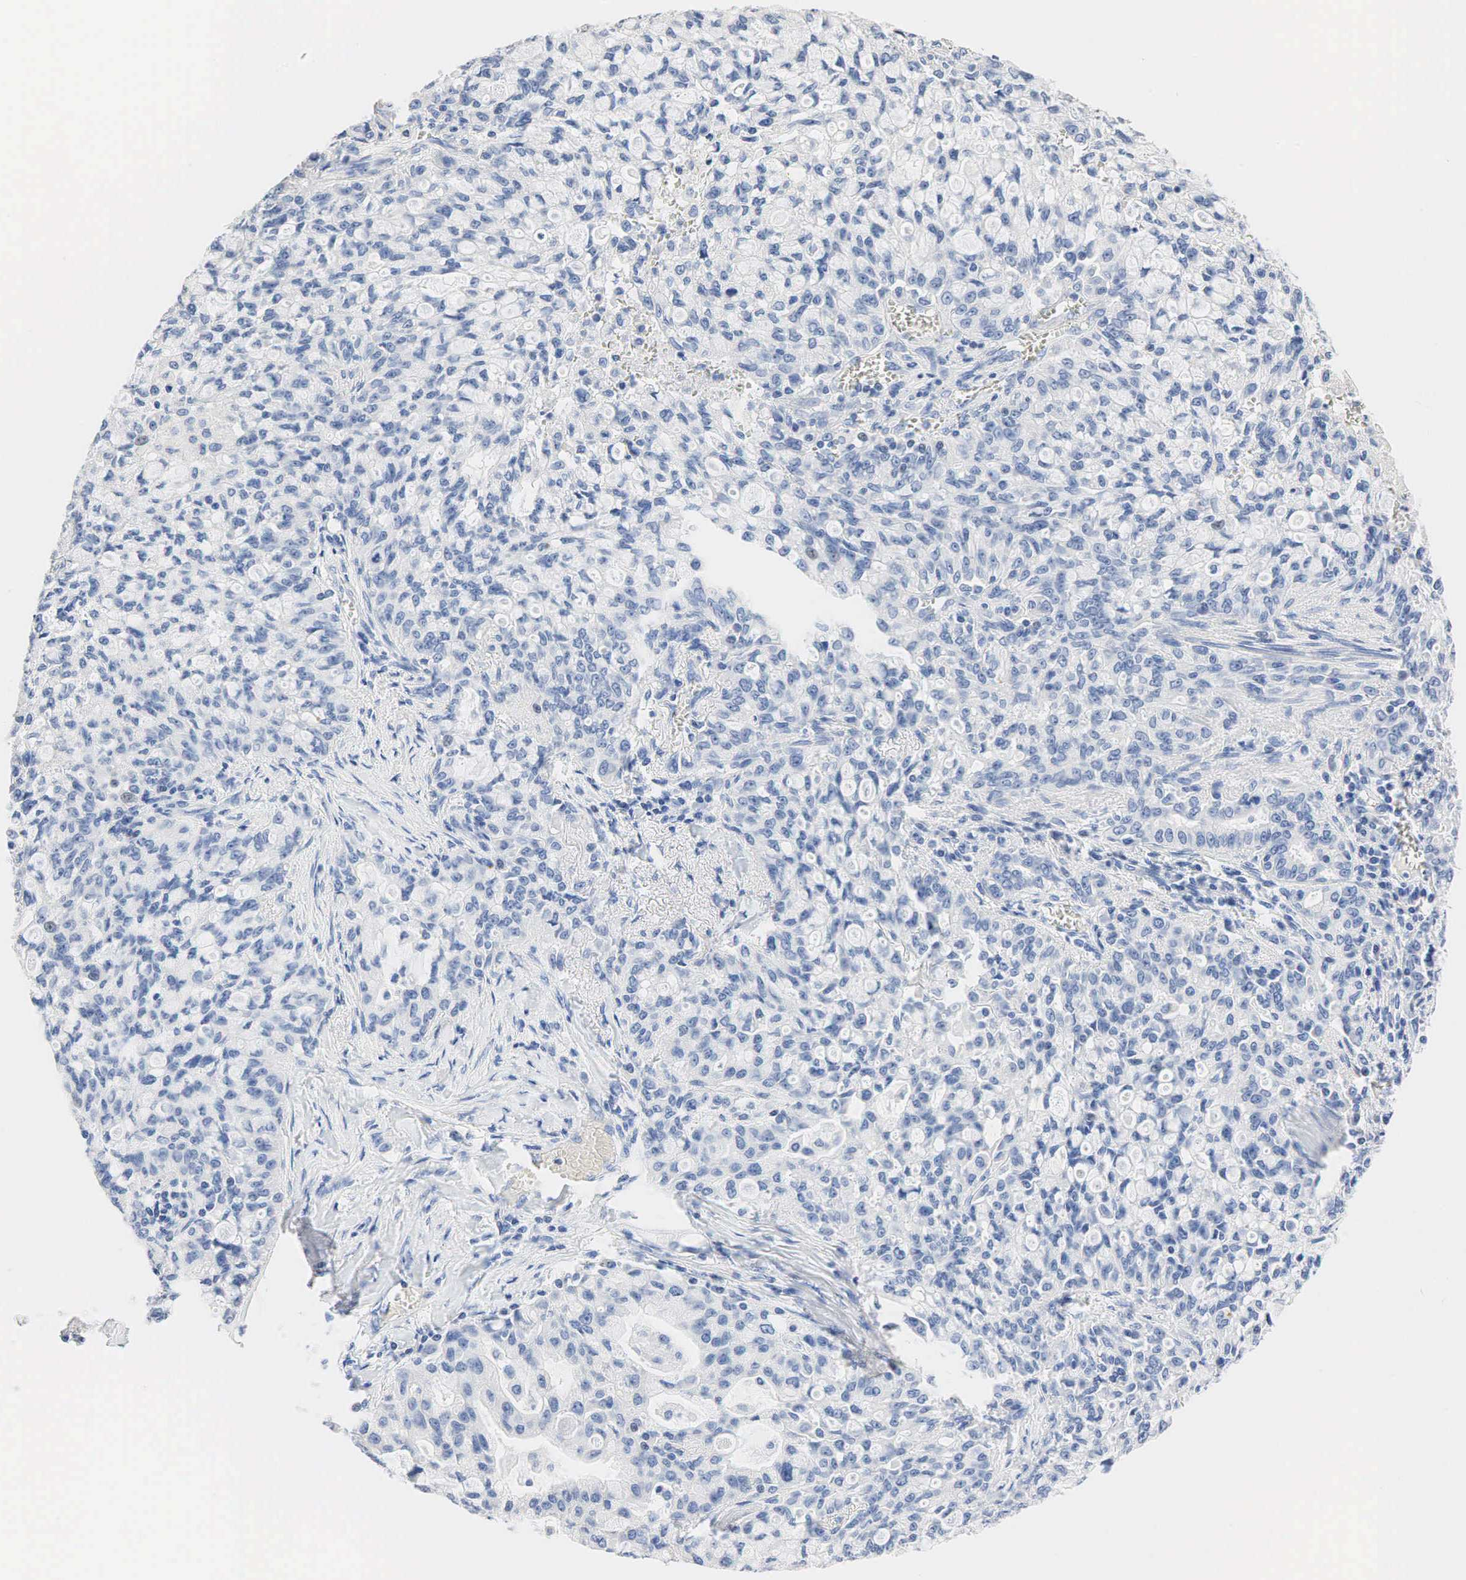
{"staining": {"intensity": "negative", "quantity": "none", "location": "none"}, "tissue": "lung cancer", "cell_type": "Tumor cells", "image_type": "cancer", "snomed": [{"axis": "morphology", "description": "Adenocarcinoma, NOS"}, {"axis": "topography", "description": "Lung"}], "caption": "The micrograph demonstrates no staining of tumor cells in lung adenocarcinoma.", "gene": "SST", "patient": {"sex": "female", "age": 44}}